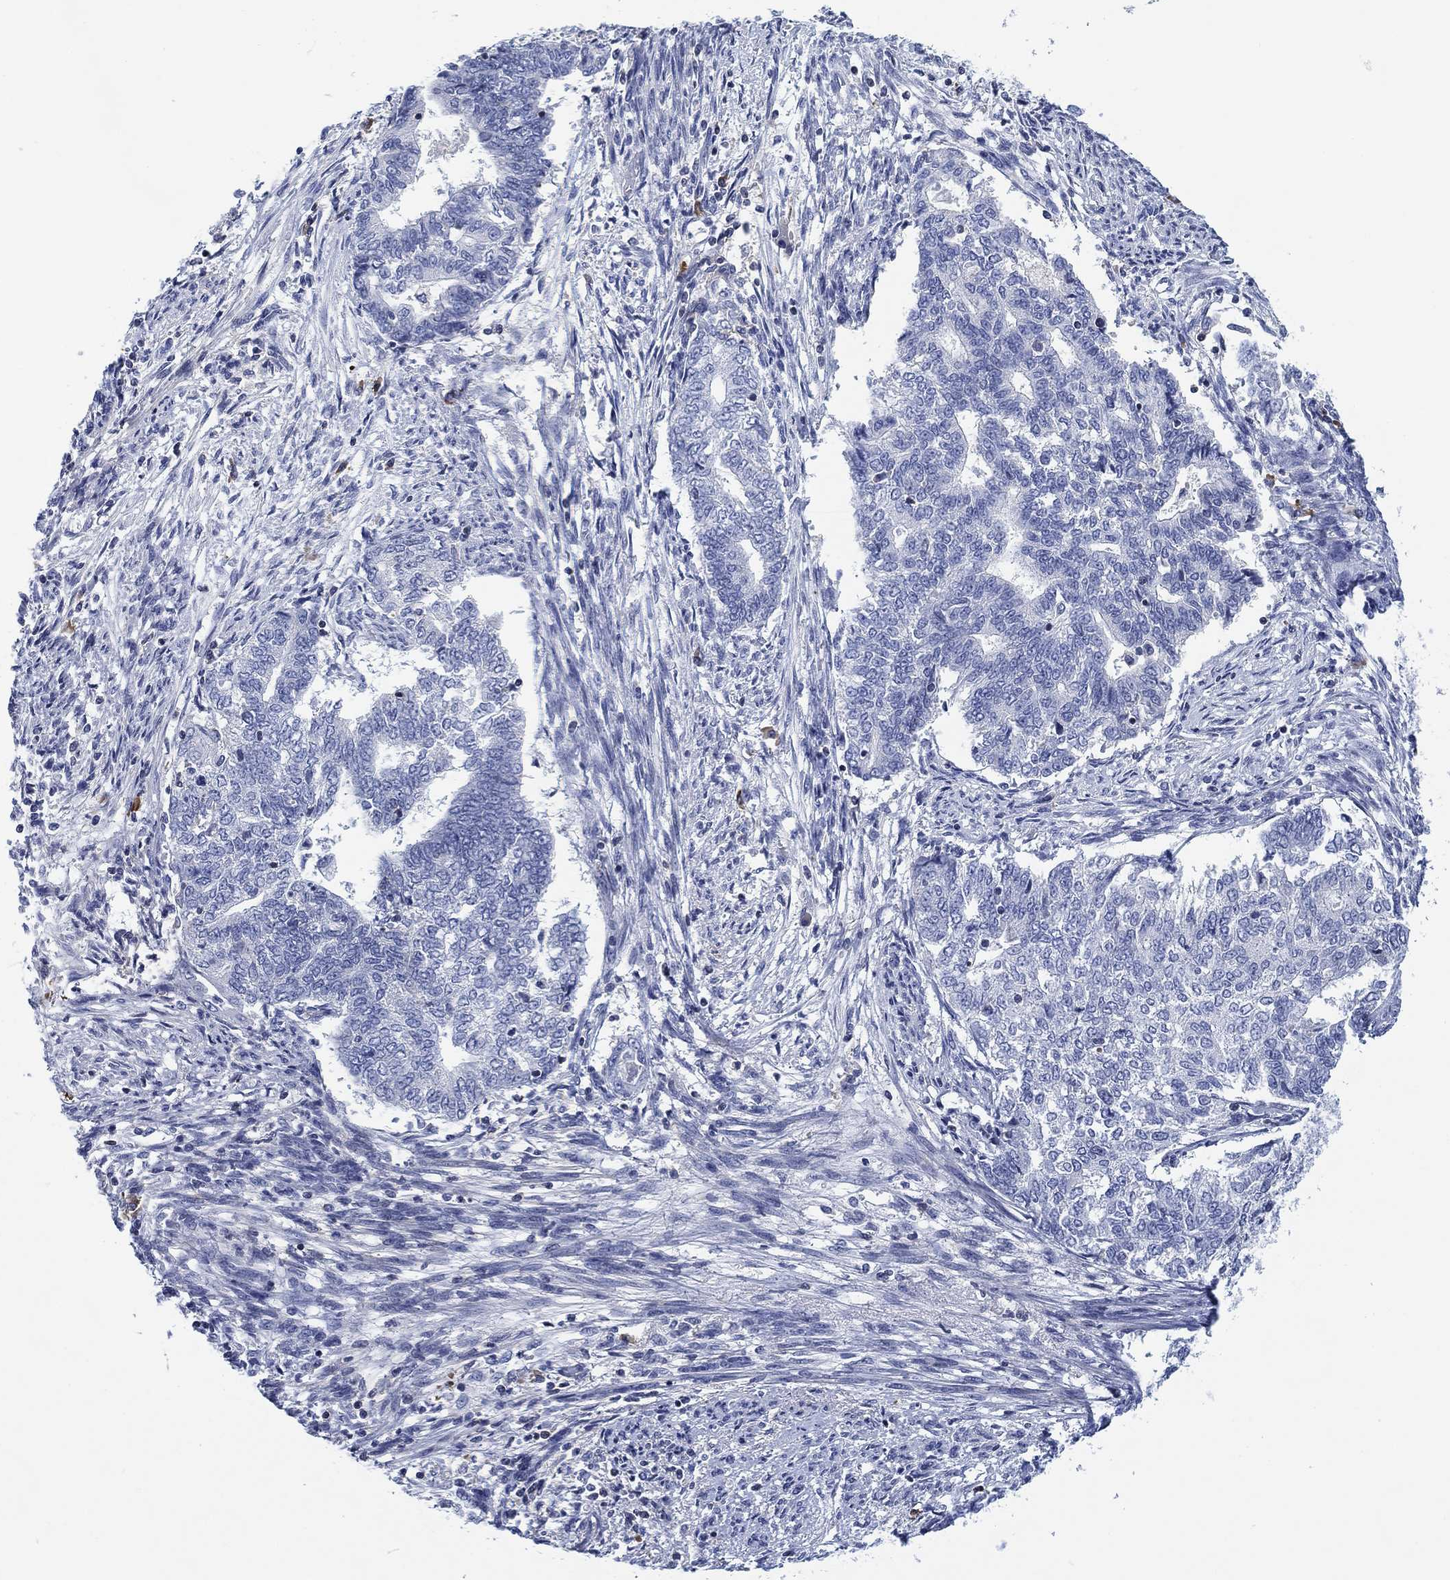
{"staining": {"intensity": "negative", "quantity": "none", "location": "none"}, "tissue": "endometrial cancer", "cell_type": "Tumor cells", "image_type": "cancer", "snomed": [{"axis": "morphology", "description": "Adenocarcinoma, NOS"}, {"axis": "topography", "description": "Endometrium"}], "caption": "DAB (3,3'-diaminobenzidine) immunohistochemical staining of human endometrial adenocarcinoma reveals no significant positivity in tumor cells.", "gene": "FYB1", "patient": {"sex": "female", "age": 65}}